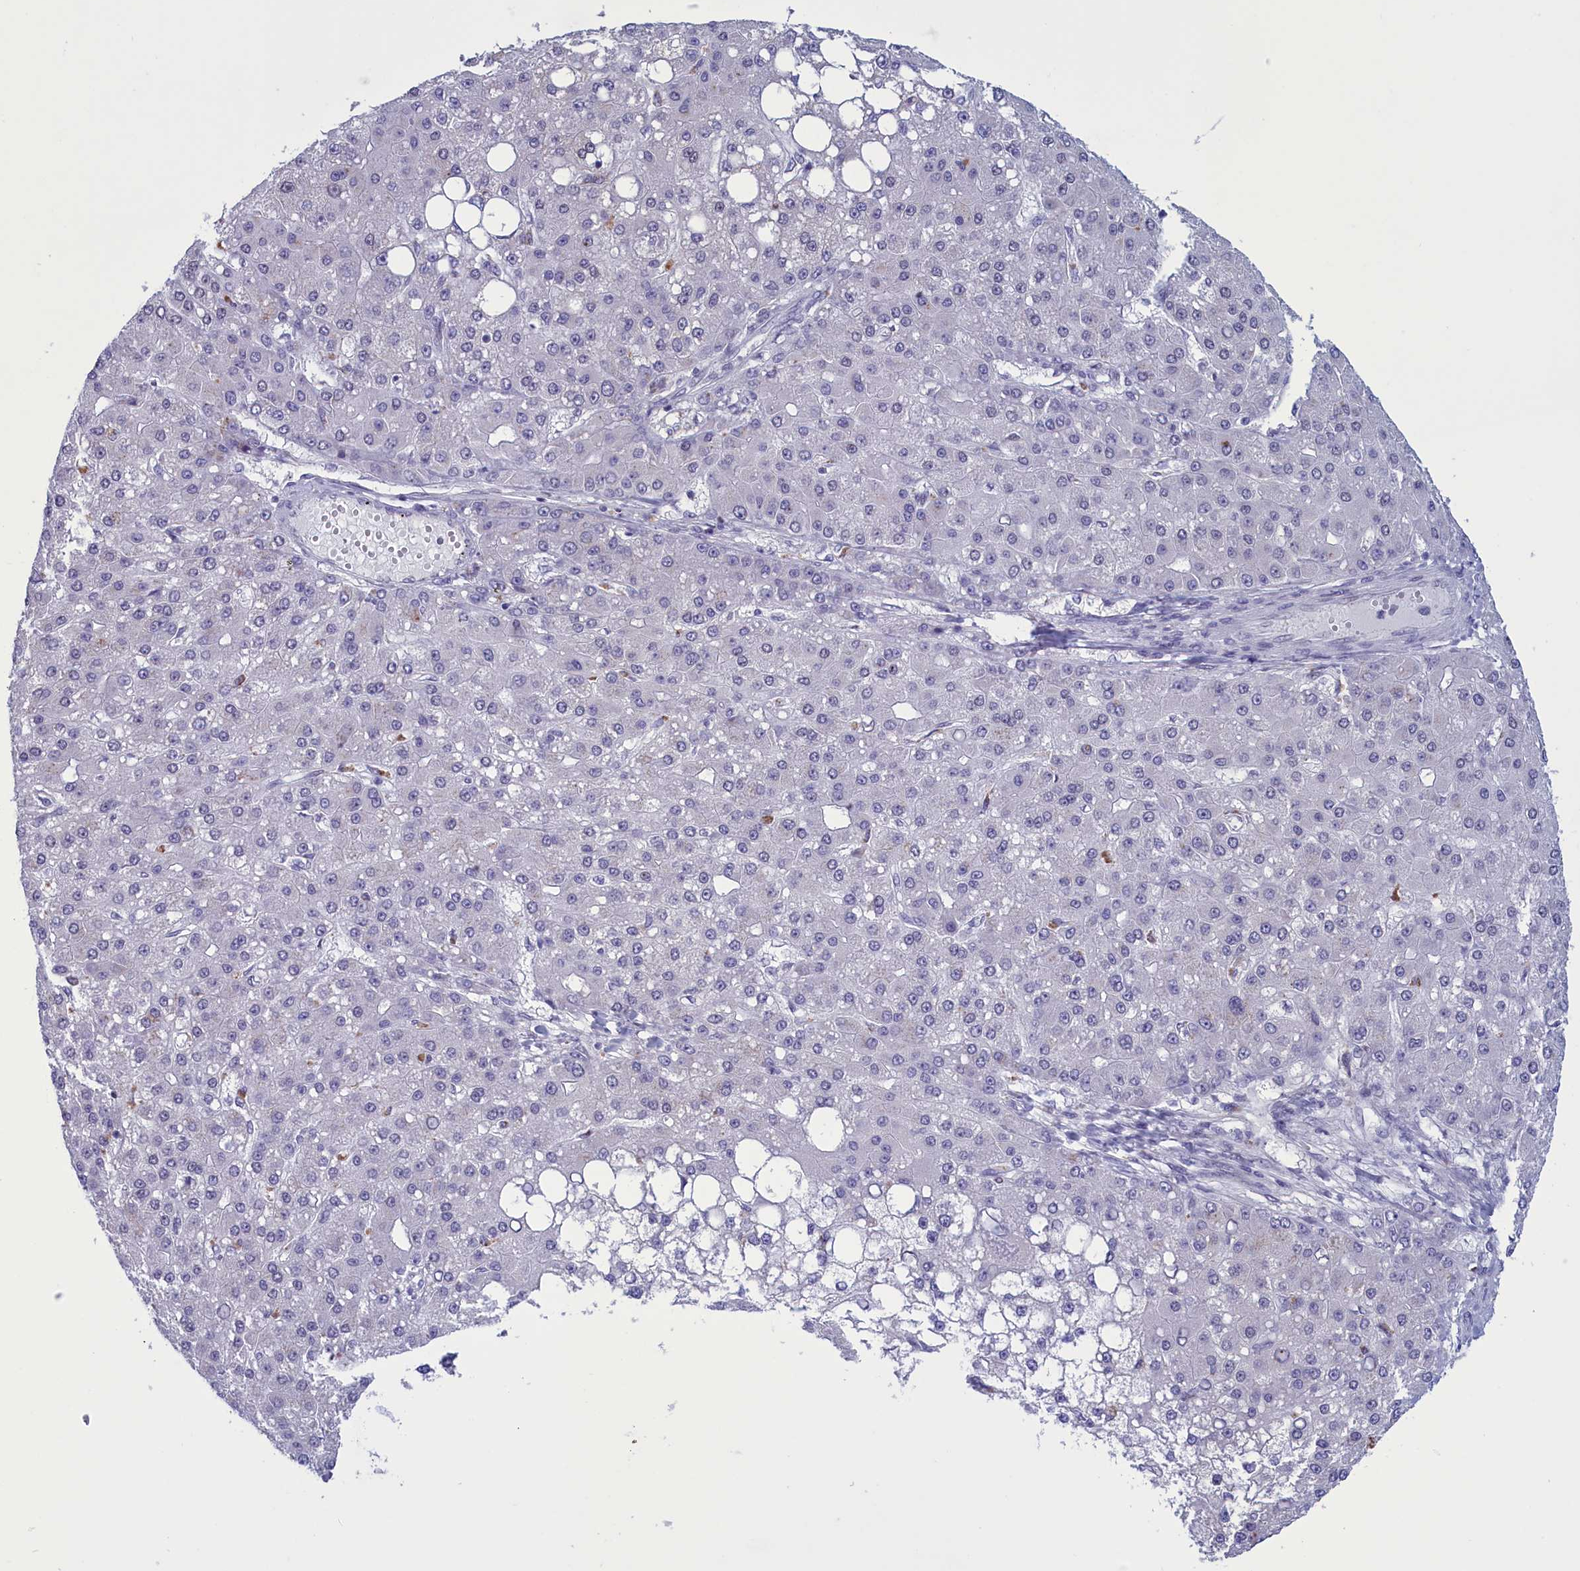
{"staining": {"intensity": "negative", "quantity": "none", "location": "none"}, "tissue": "liver cancer", "cell_type": "Tumor cells", "image_type": "cancer", "snomed": [{"axis": "morphology", "description": "Carcinoma, Hepatocellular, NOS"}, {"axis": "topography", "description": "Liver"}], "caption": "This is an IHC photomicrograph of hepatocellular carcinoma (liver). There is no staining in tumor cells.", "gene": "PARS2", "patient": {"sex": "male", "age": 67}}